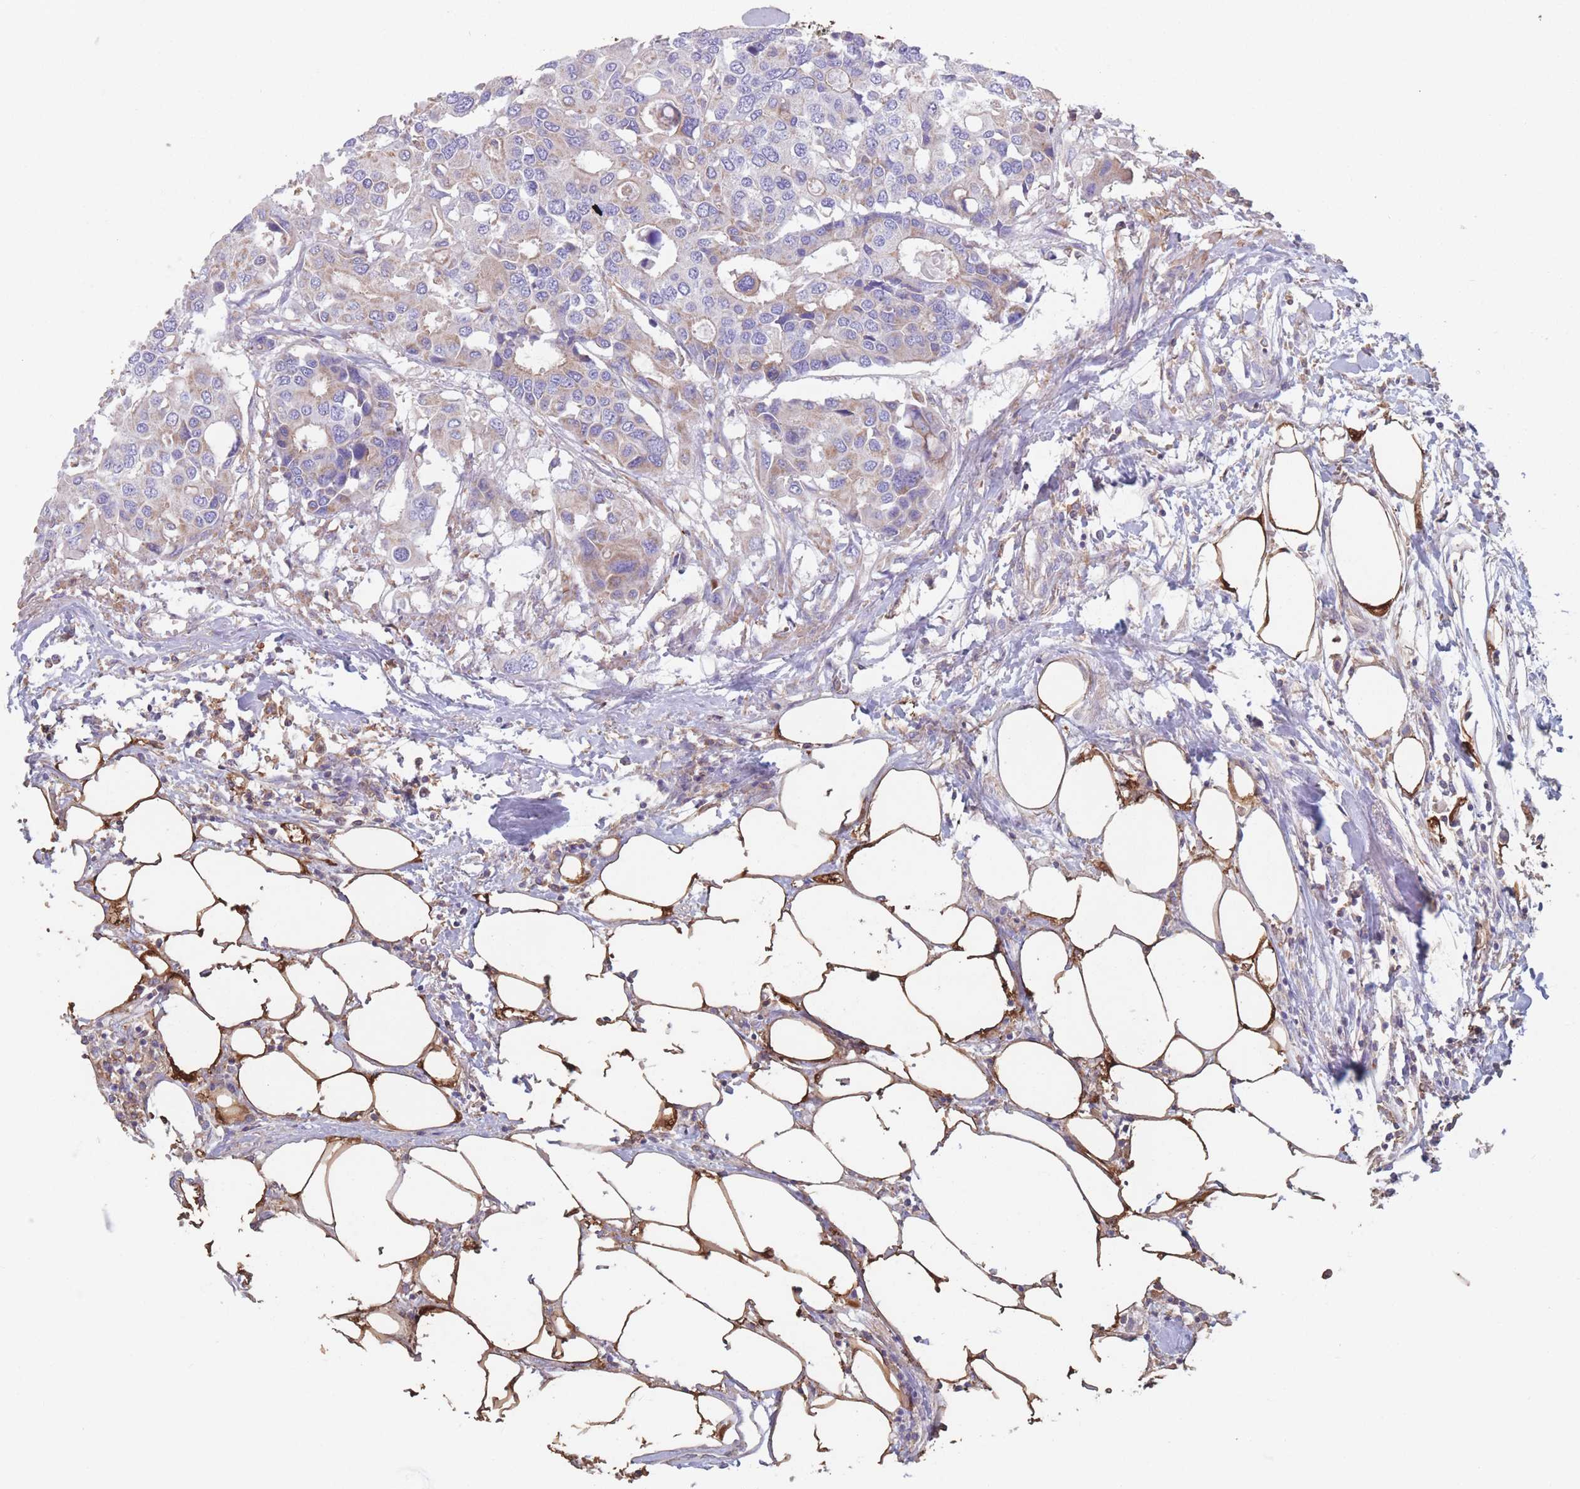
{"staining": {"intensity": "weak", "quantity": "25%-75%", "location": "cytoplasmic/membranous"}, "tissue": "colorectal cancer", "cell_type": "Tumor cells", "image_type": "cancer", "snomed": [{"axis": "morphology", "description": "Adenocarcinoma, NOS"}, {"axis": "topography", "description": "Colon"}], "caption": "Colorectal adenocarcinoma tissue displays weak cytoplasmic/membranous staining in about 25%-75% of tumor cells Using DAB (3,3'-diaminobenzidine) (brown) and hematoxylin (blue) stains, captured at high magnification using brightfield microscopy.", "gene": "ADH1A", "patient": {"sex": "male", "age": 77}}